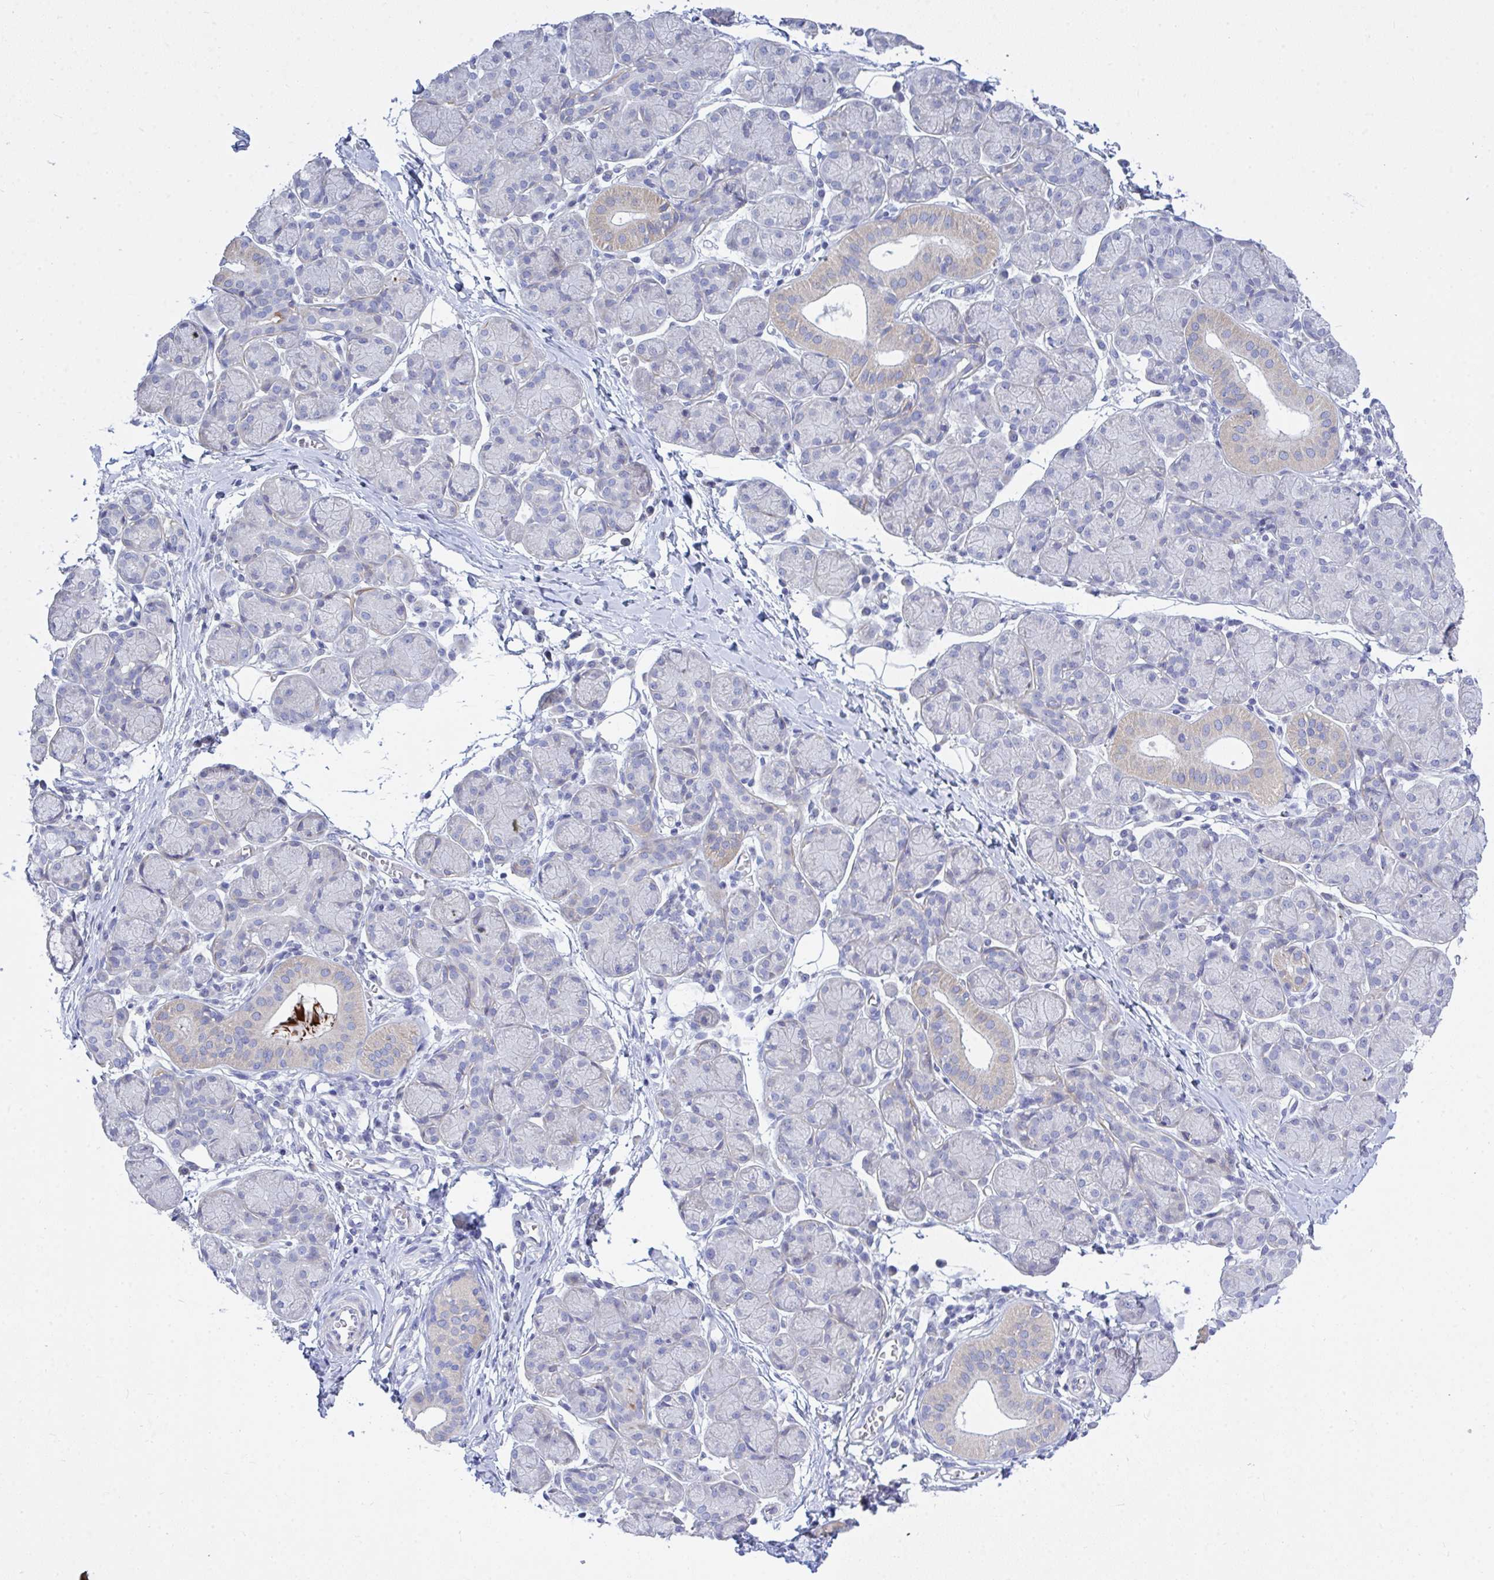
{"staining": {"intensity": "weak", "quantity": "<25%", "location": "cytoplasmic/membranous"}, "tissue": "salivary gland", "cell_type": "Glandular cells", "image_type": "normal", "snomed": [{"axis": "morphology", "description": "Normal tissue, NOS"}, {"axis": "morphology", "description": "Inflammation, NOS"}, {"axis": "topography", "description": "Lymph node"}, {"axis": "topography", "description": "Salivary gland"}], "caption": "IHC image of normal human salivary gland stained for a protein (brown), which exhibits no expression in glandular cells.", "gene": "ZNF561", "patient": {"sex": "male", "age": 3}}